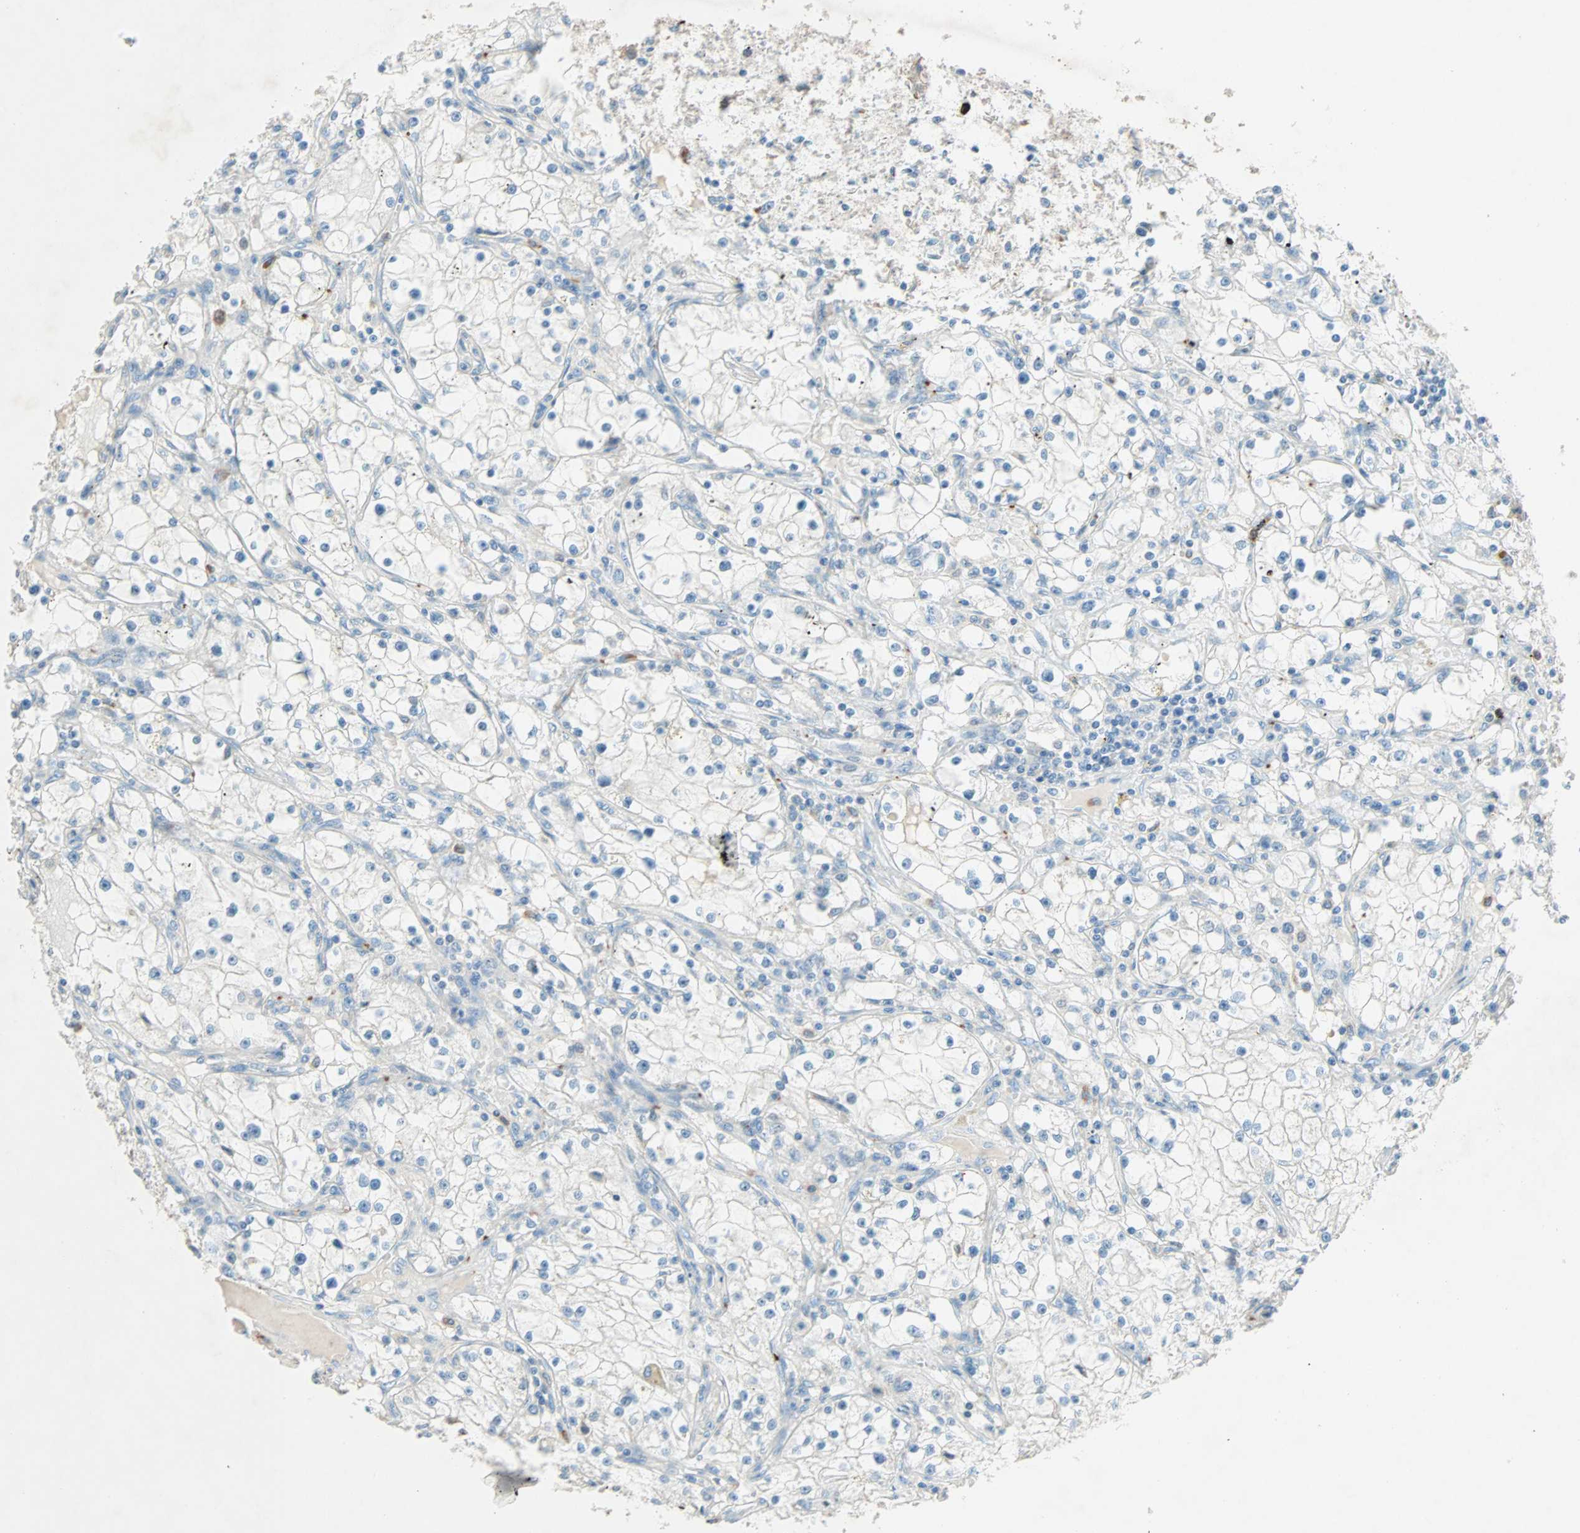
{"staining": {"intensity": "weak", "quantity": "25%-75%", "location": "cytoplasmic/membranous"}, "tissue": "renal cancer", "cell_type": "Tumor cells", "image_type": "cancer", "snomed": [{"axis": "morphology", "description": "Adenocarcinoma, NOS"}, {"axis": "topography", "description": "Kidney"}], "caption": "A high-resolution histopathology image shows immunohistochemistry staining of renal adenocarcinoma, which displays weak cytoplasmic/membranous staining in approximately 25%-75% of tumor cells.", "gene": "LY6G6F", "patient": {"sex": "male", "age": 56}}